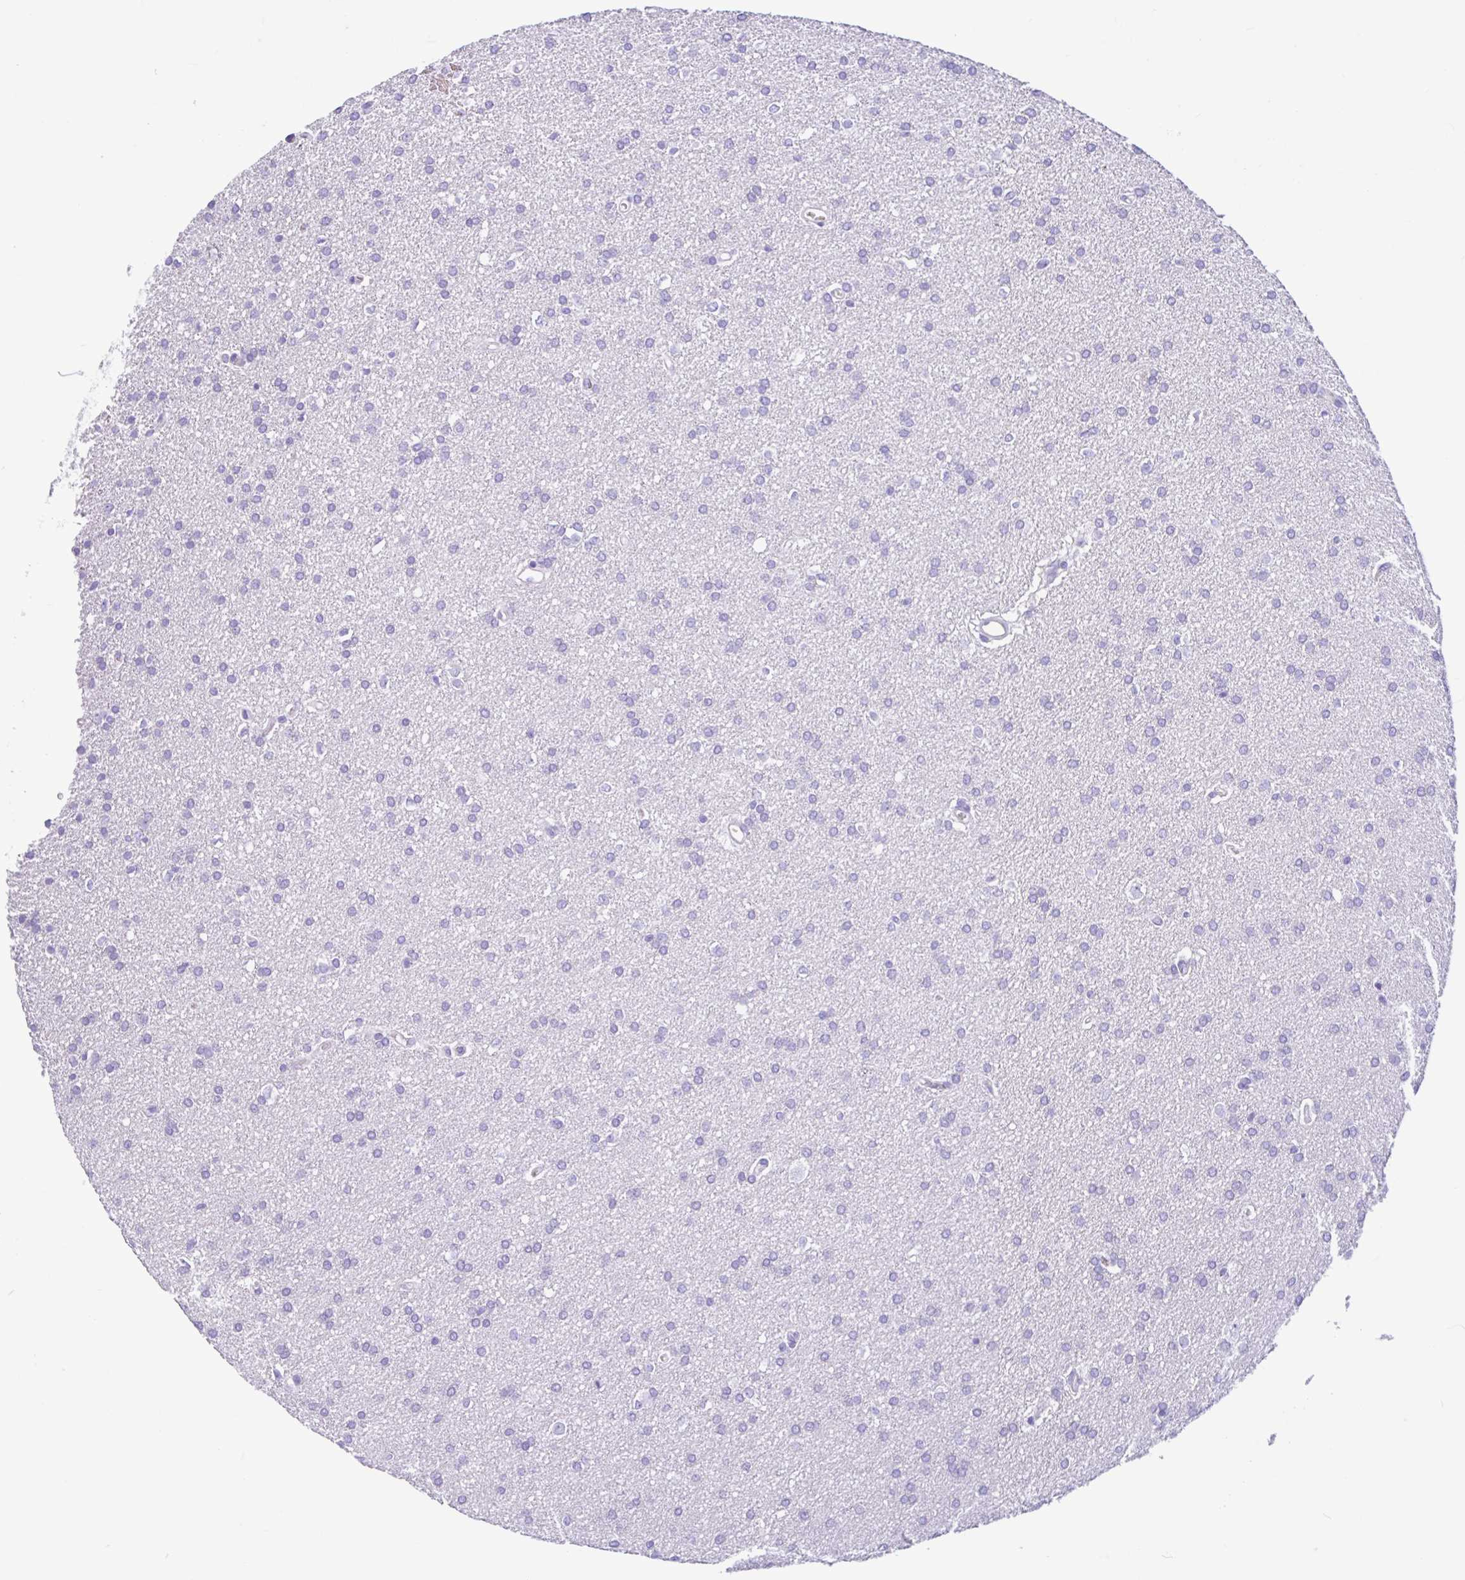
{"staining": {"intensity": "negative", "quantity": "none", "location": "none"}, "tissue": "glioma", "cell_type": "Tumor cells", "image_type": "cancer", "snomed": [{"axis": "morphology", "description": "Glioma, malignant, Low grade"}, {"axis": "topography", "description": "Brain"}], "caption": "The micrograph demonstrates no staining of tumor cells in low-grade glioma (malignant).", "gene": "TMEM79", "patient": {"sex": "female", "age": 34}}